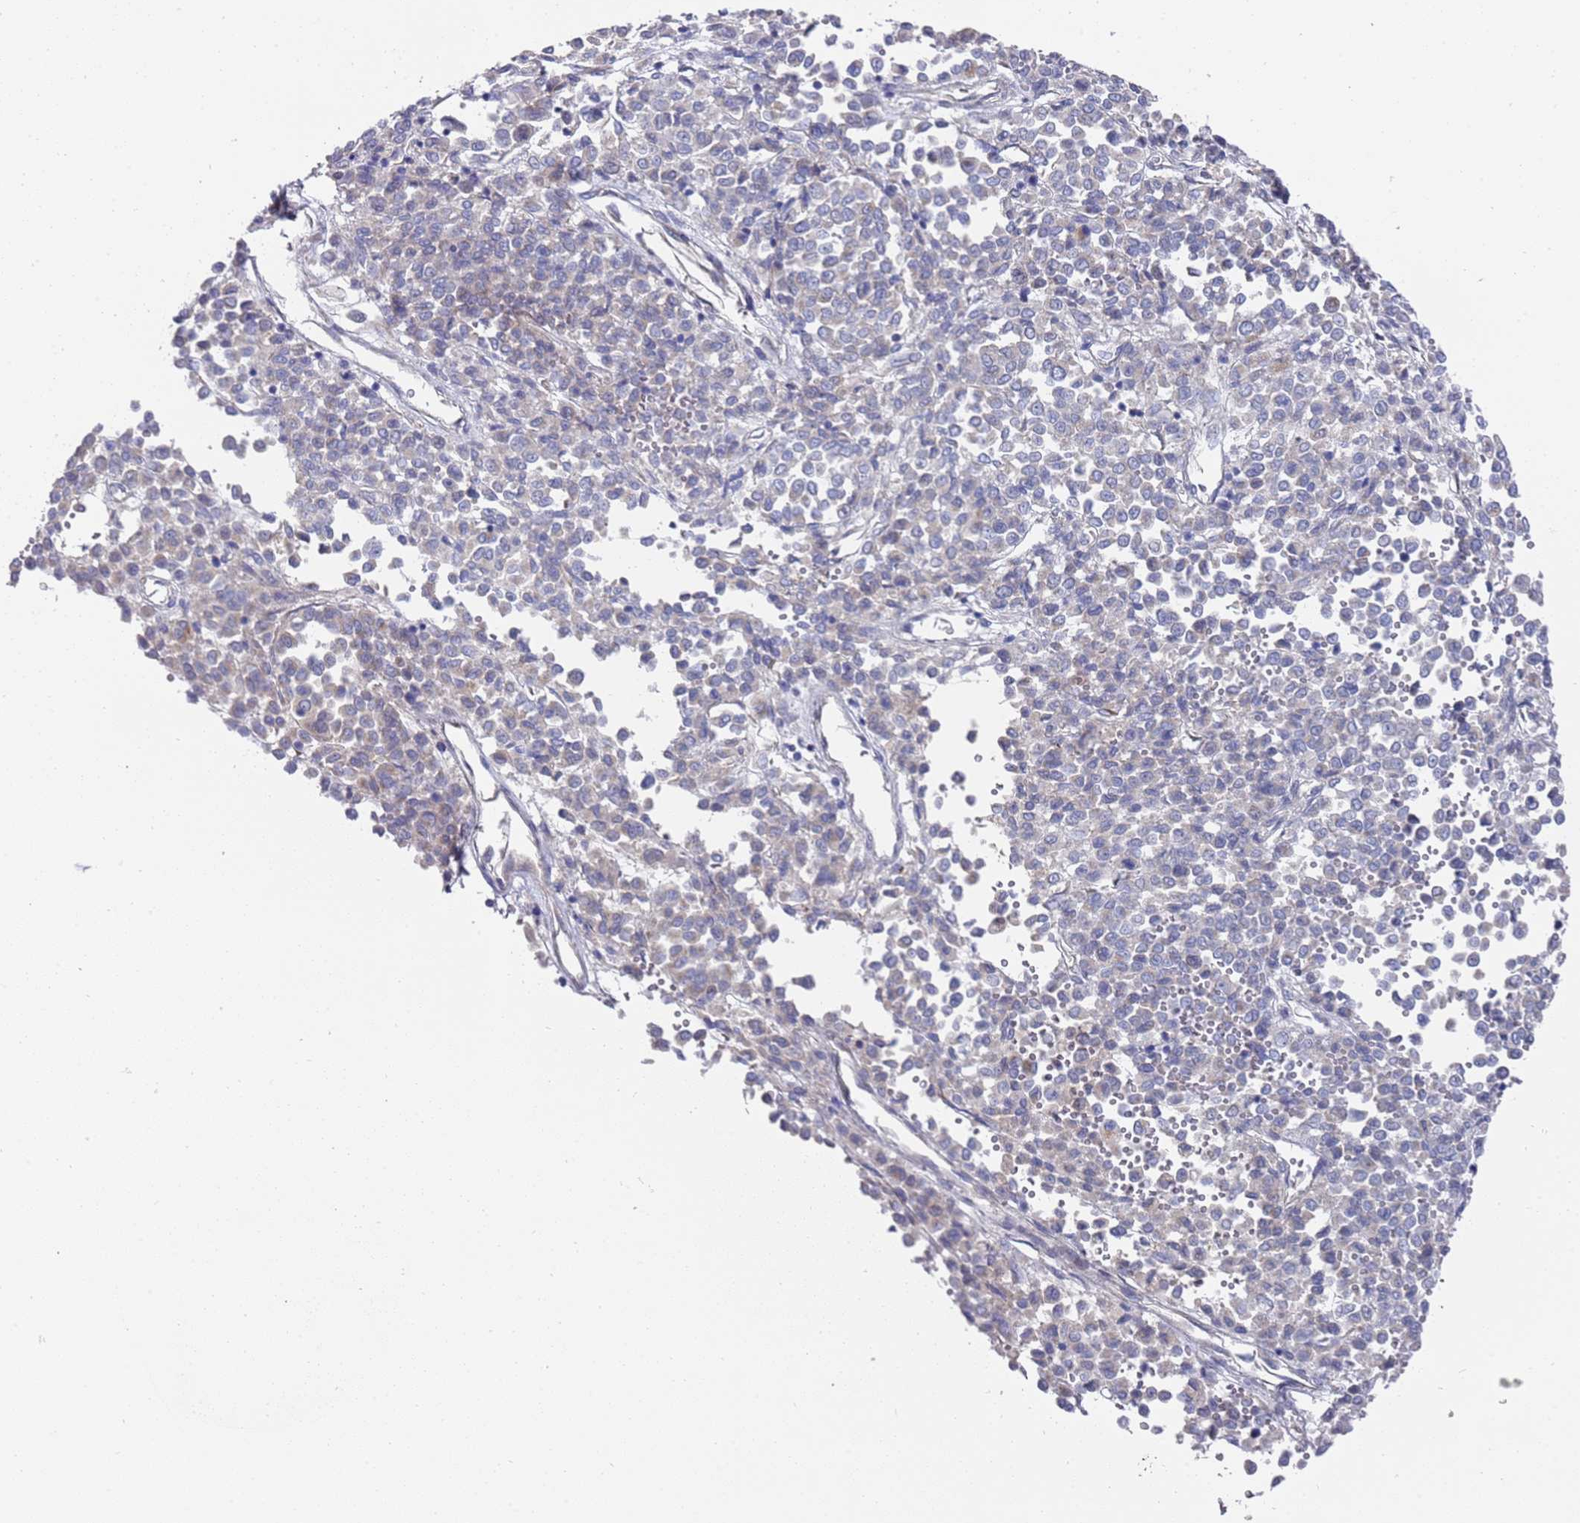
{"staining": {"intensity": "negative", "quantity": "none", "location": "none"}, "tissue": "melanoma", "cell_type": "Tumor cells", "image_type": "cancer", "snomed": [{"axis": "morphology", "description": "Malignant melanoma, Metastatic site"}, {"axis": "topography", "description": "Pancreas"}], "caption": "High power microscopy image of an IHC histopathology image of melanoma, revealing no significant staining in tumor cells.", "gene": "SCAPER", "patient": {"sex": "female", "age": 30}}